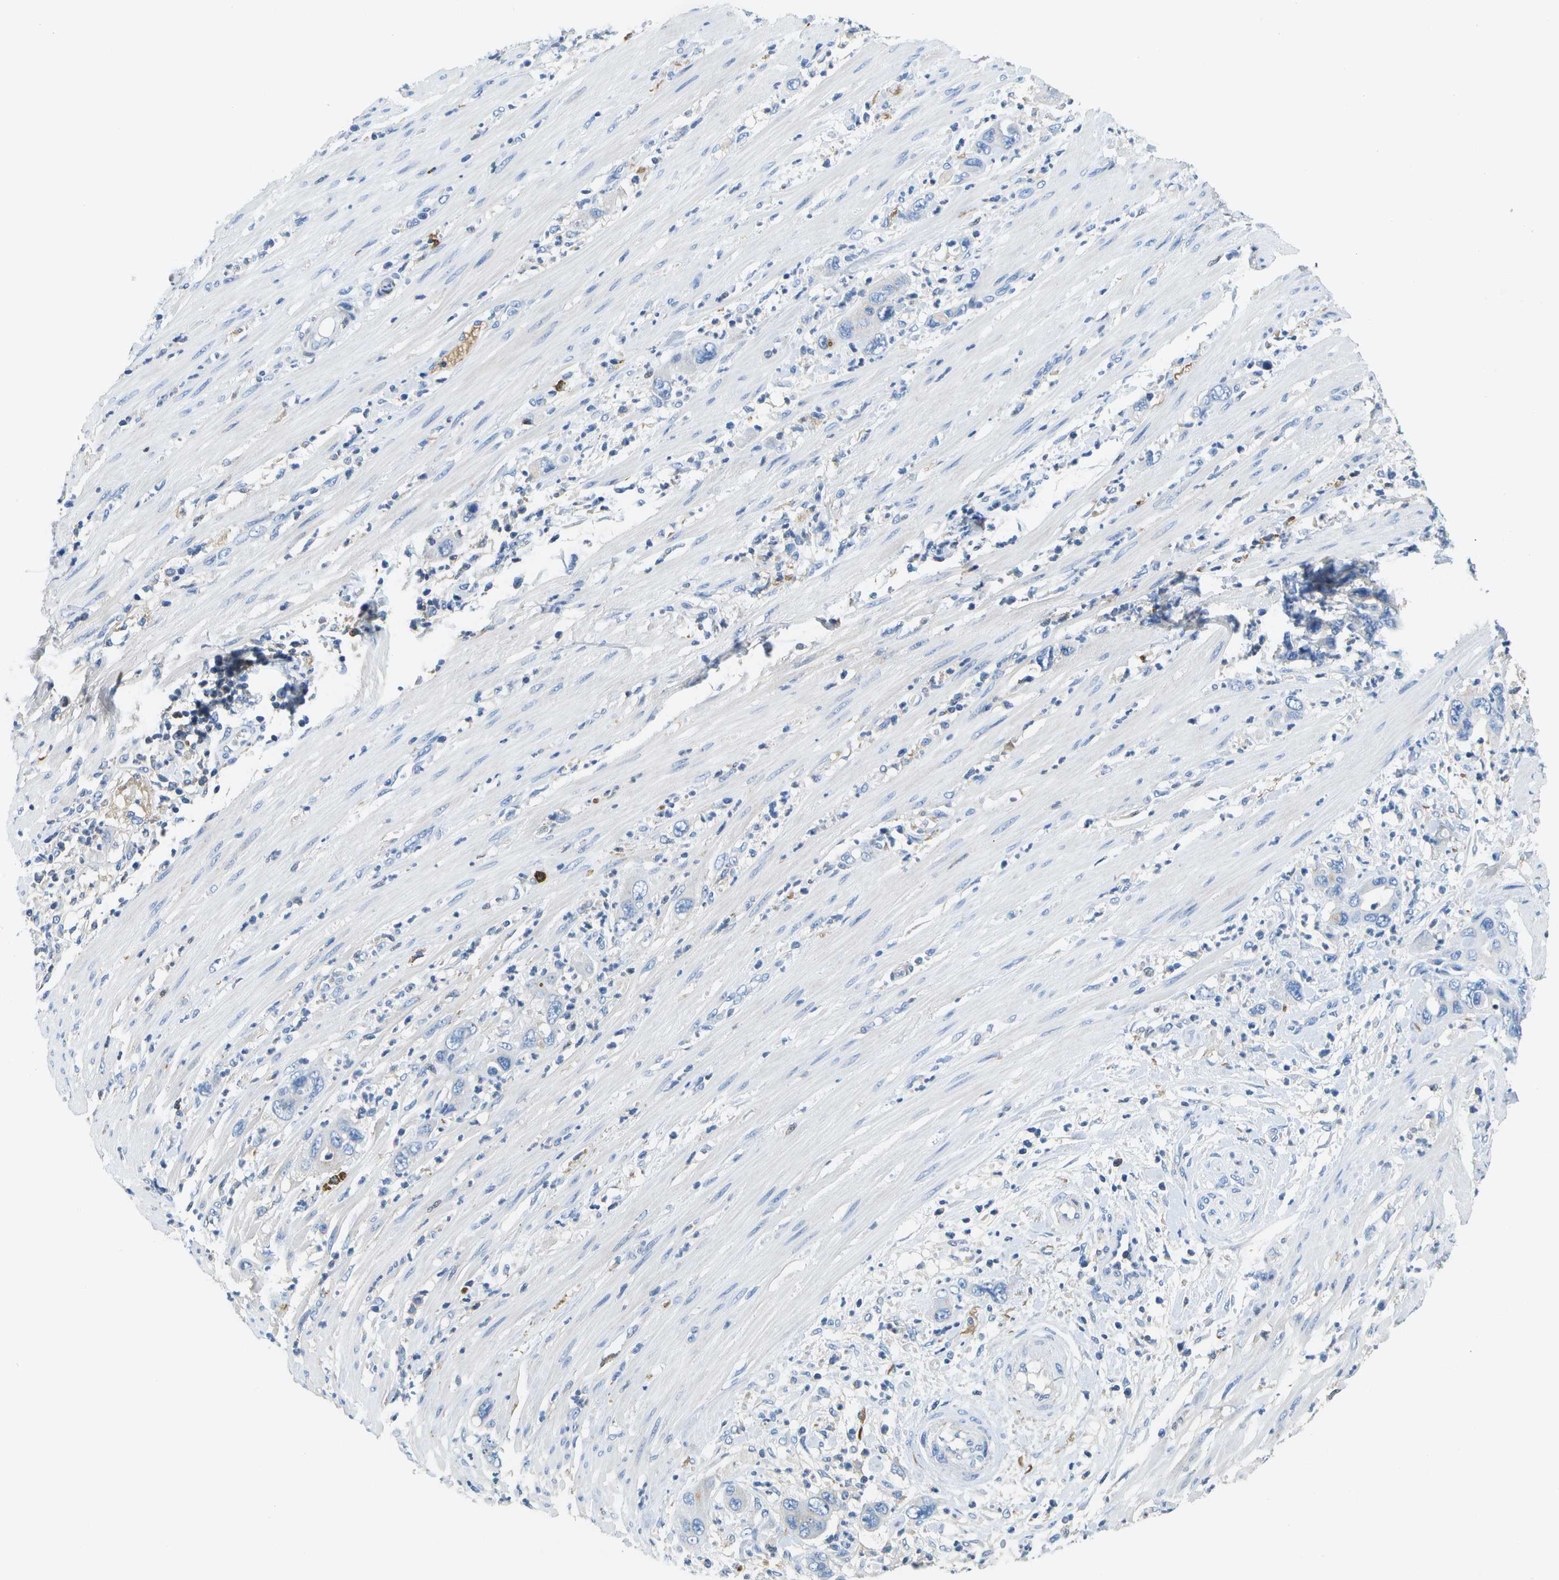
{"staining": {"intensity": "negative", "quantity": "none", "location": "none"}, "tissue": "pancreatic cancer", "cell_type": "Tumor cells", "image_type": "cancer", "snomed": [{"axis": "morphology", "description": "Adenocarcinoma, NOS"}, {"axis": "topography", "description": "Pancreas"}], "caption": "High magnification brightfield microscopy of pancreatic adenocarcinoma stained with DAB (3,3'-diaminobenzidine) (brown) and counterstained with hematoxylin (blue): tumor cells show no significant staining. (IHC, brightfield microscopy, high magnification).", "gene": "SERPINA1", "patient": {"sex": "female", "age": 71}}